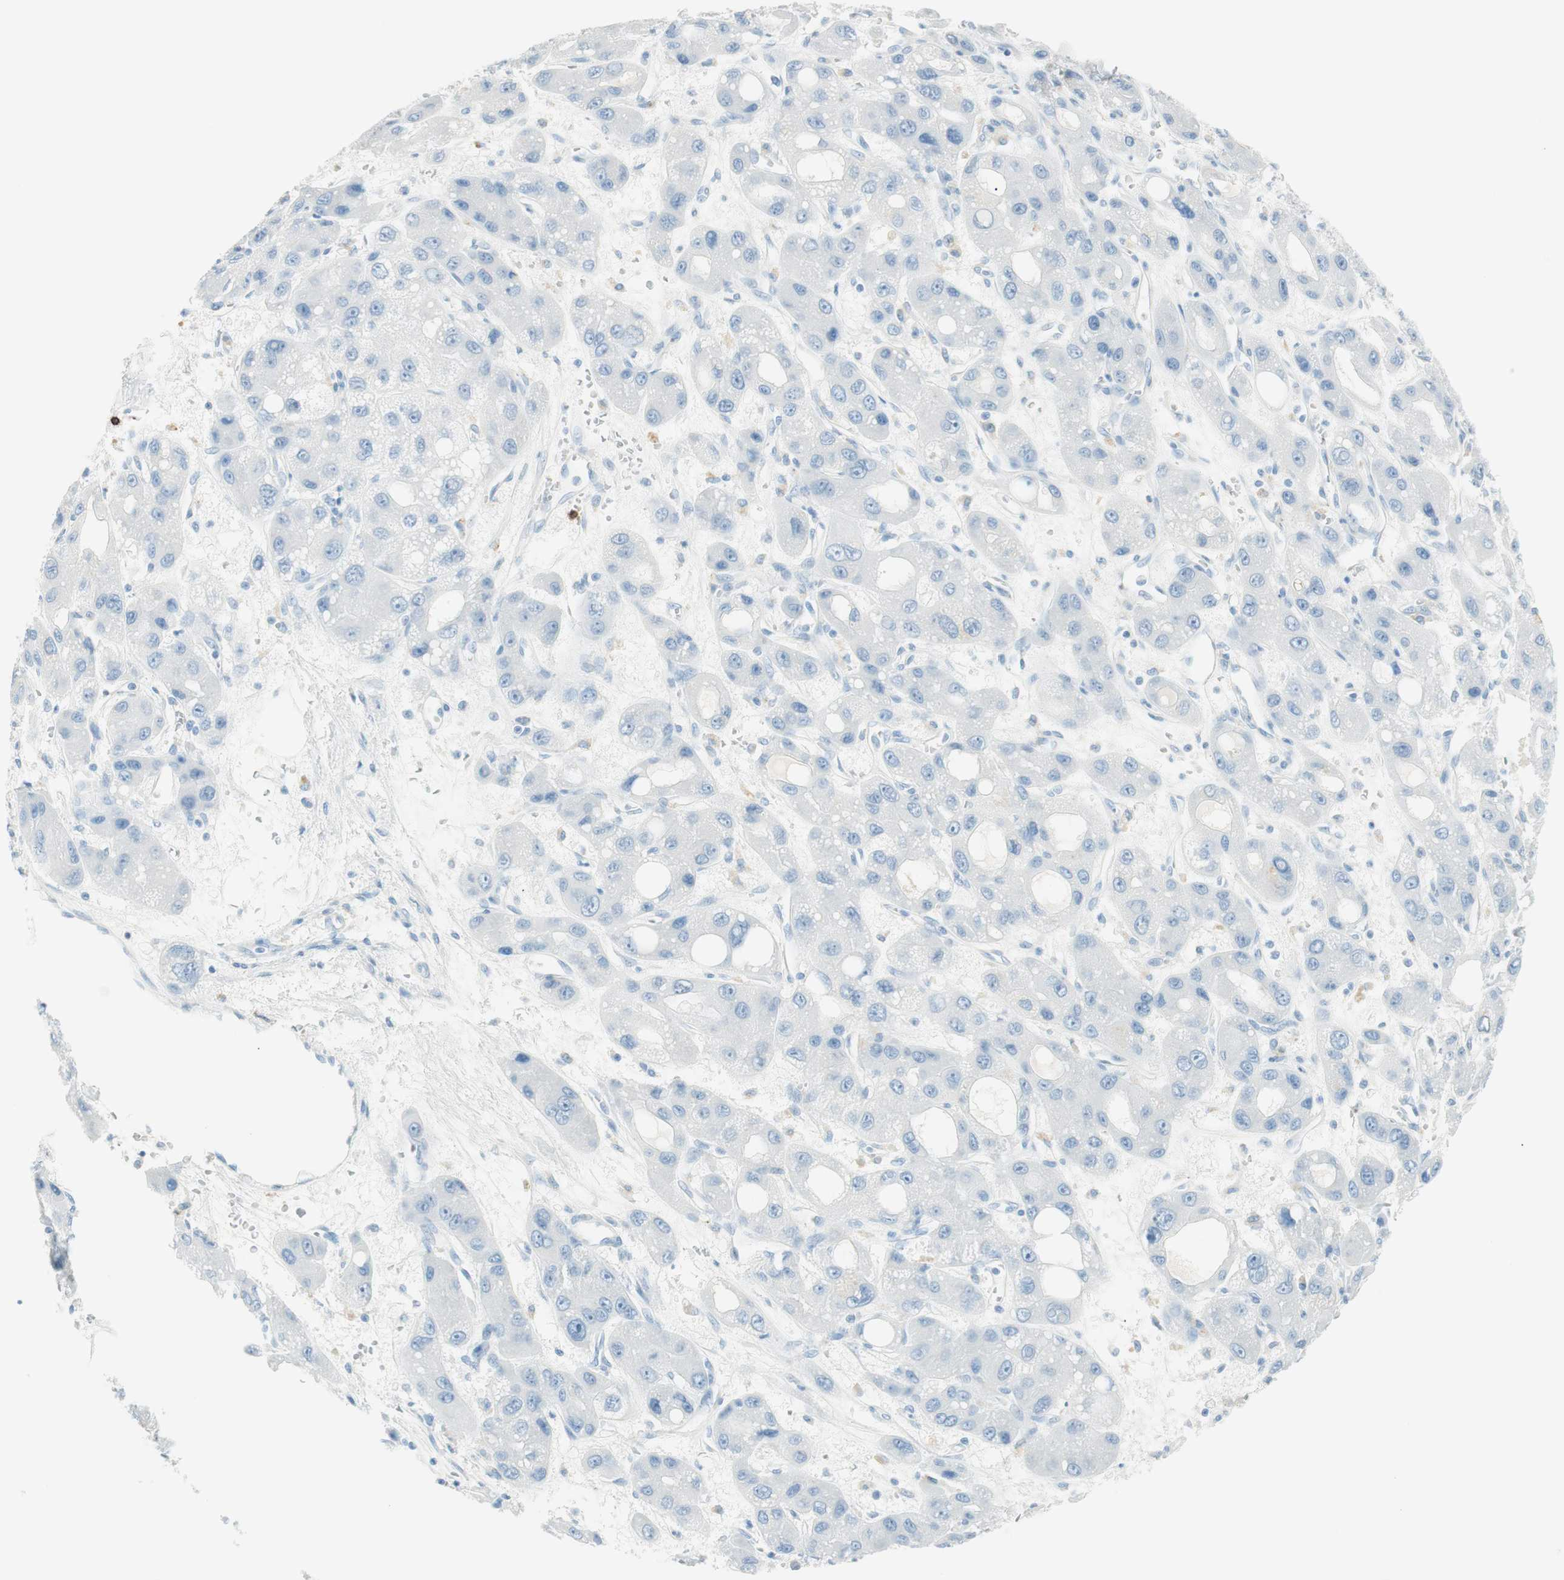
{"staining": {"intensity": "negative", "quantity": "none", "location": "none"}, "tissue": "liver cancer", "cell_type": "Tumor cells", "image_type": "cancer", "snomed": [{"axis": "morphology", "description": "Carcinoma, Hepatocellular, NOS"}, {"axis": "topography", "description": "Liver"}], "caption": "This is an immunohistochemistry micrograph of human hepatocellular carcinoma (liver). There is no expression in tumor cells.", "gene": "TNFRSF13C", "patient": {"sex": "male", "age": 55}}